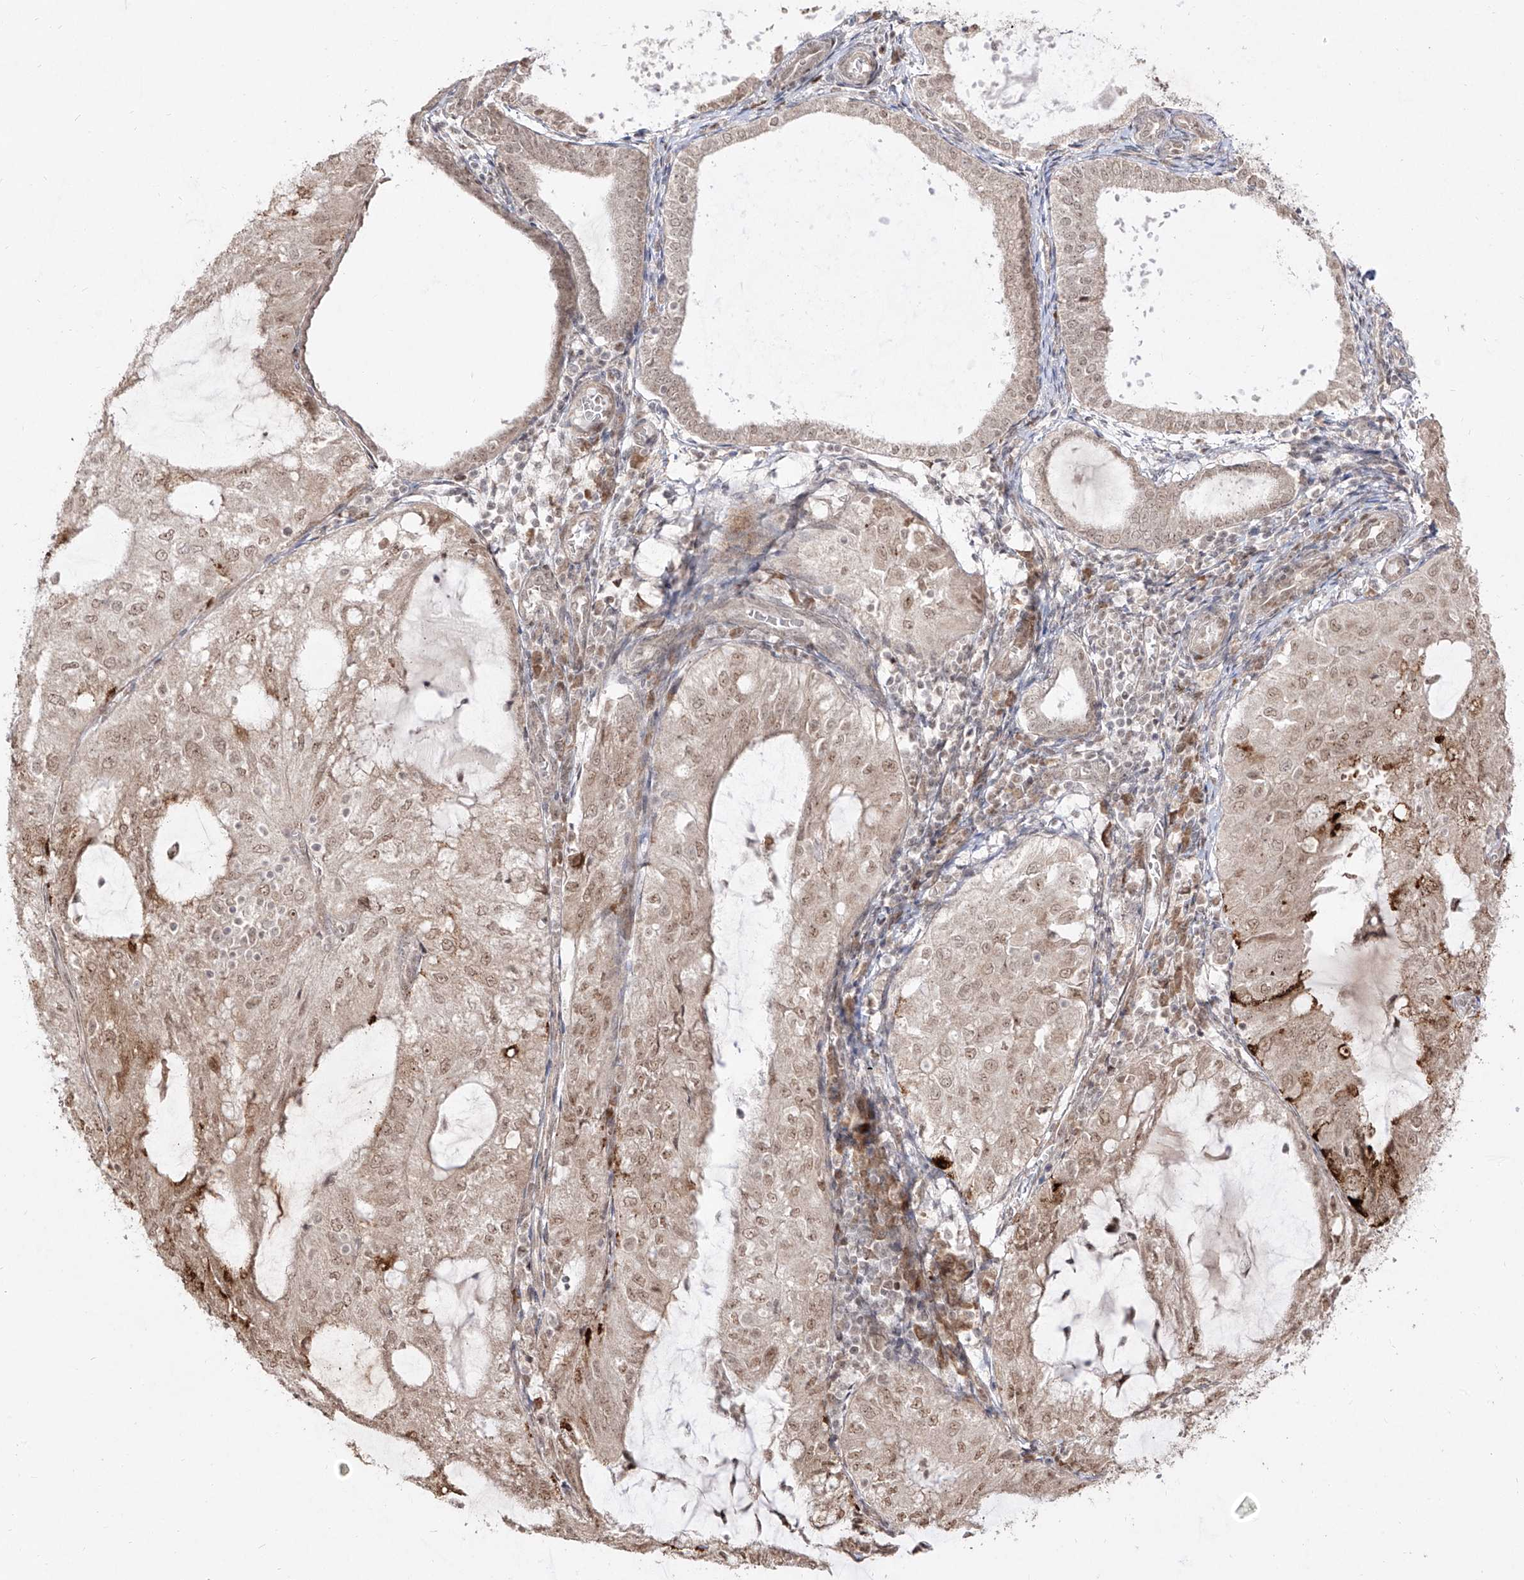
{"staining": {"intensity": "weak", "quantity": ">75%", "location": "nuclear"}, "tissue": "endometrial cancer", "cell_type": "Tumor cells", "image_type": "cancer", "snomed": [{"axis": "morphology", "description": "Adenocarcinoma, NOS"}, {"axis": "topography", "description": "Endometrium"}], "caption": "This histopathology image displays endometrial adenocarcinoma stained with immunohistochemistry to label a protein in brown. The nuclear of tumor cells show weak positivity for the protein. Nuclei are counter-stained blue.", "gene": "SNRNP27", "patient": {"sex": "female", "age": 81}}